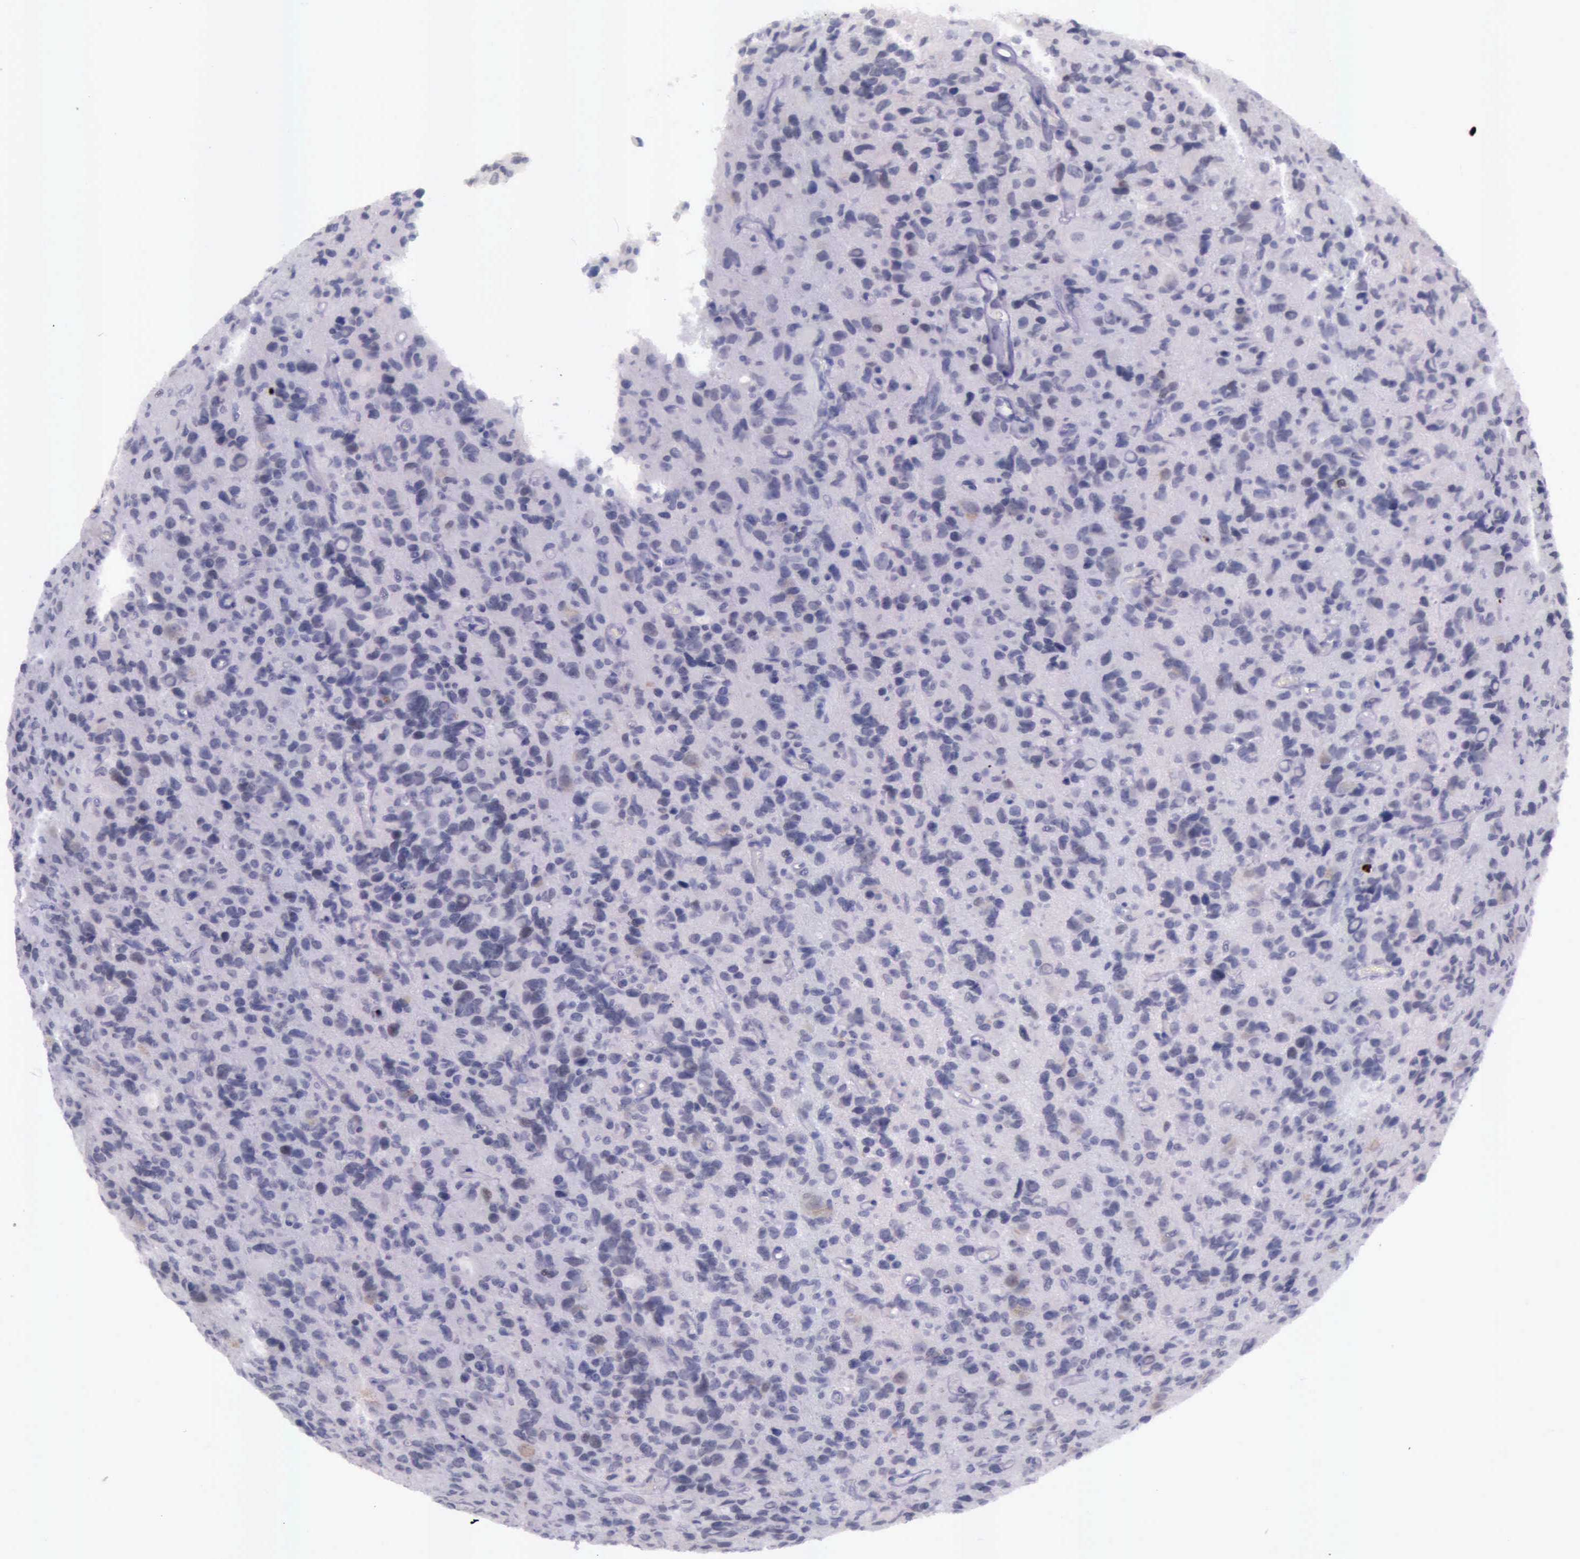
{"staining": {"intensity": "strong", "quantity": "<25%", "location": "nuclear"}, "tissue": "glioma", "cell_type": "Tumor cells", "image_type": "cancer", "snomed": [{"axis": "morphology", "description": "Glioma, malignant, High grade"}, {"axis": "topography", "description": "Brain"}], "caption": "A medium amount of strong nuclear expression is seen in approximately <25% of tumor cells in malignant high-grade glioma tissue.", "gene": "PARP1", "patient": {"sex": "male", "age": 77}}